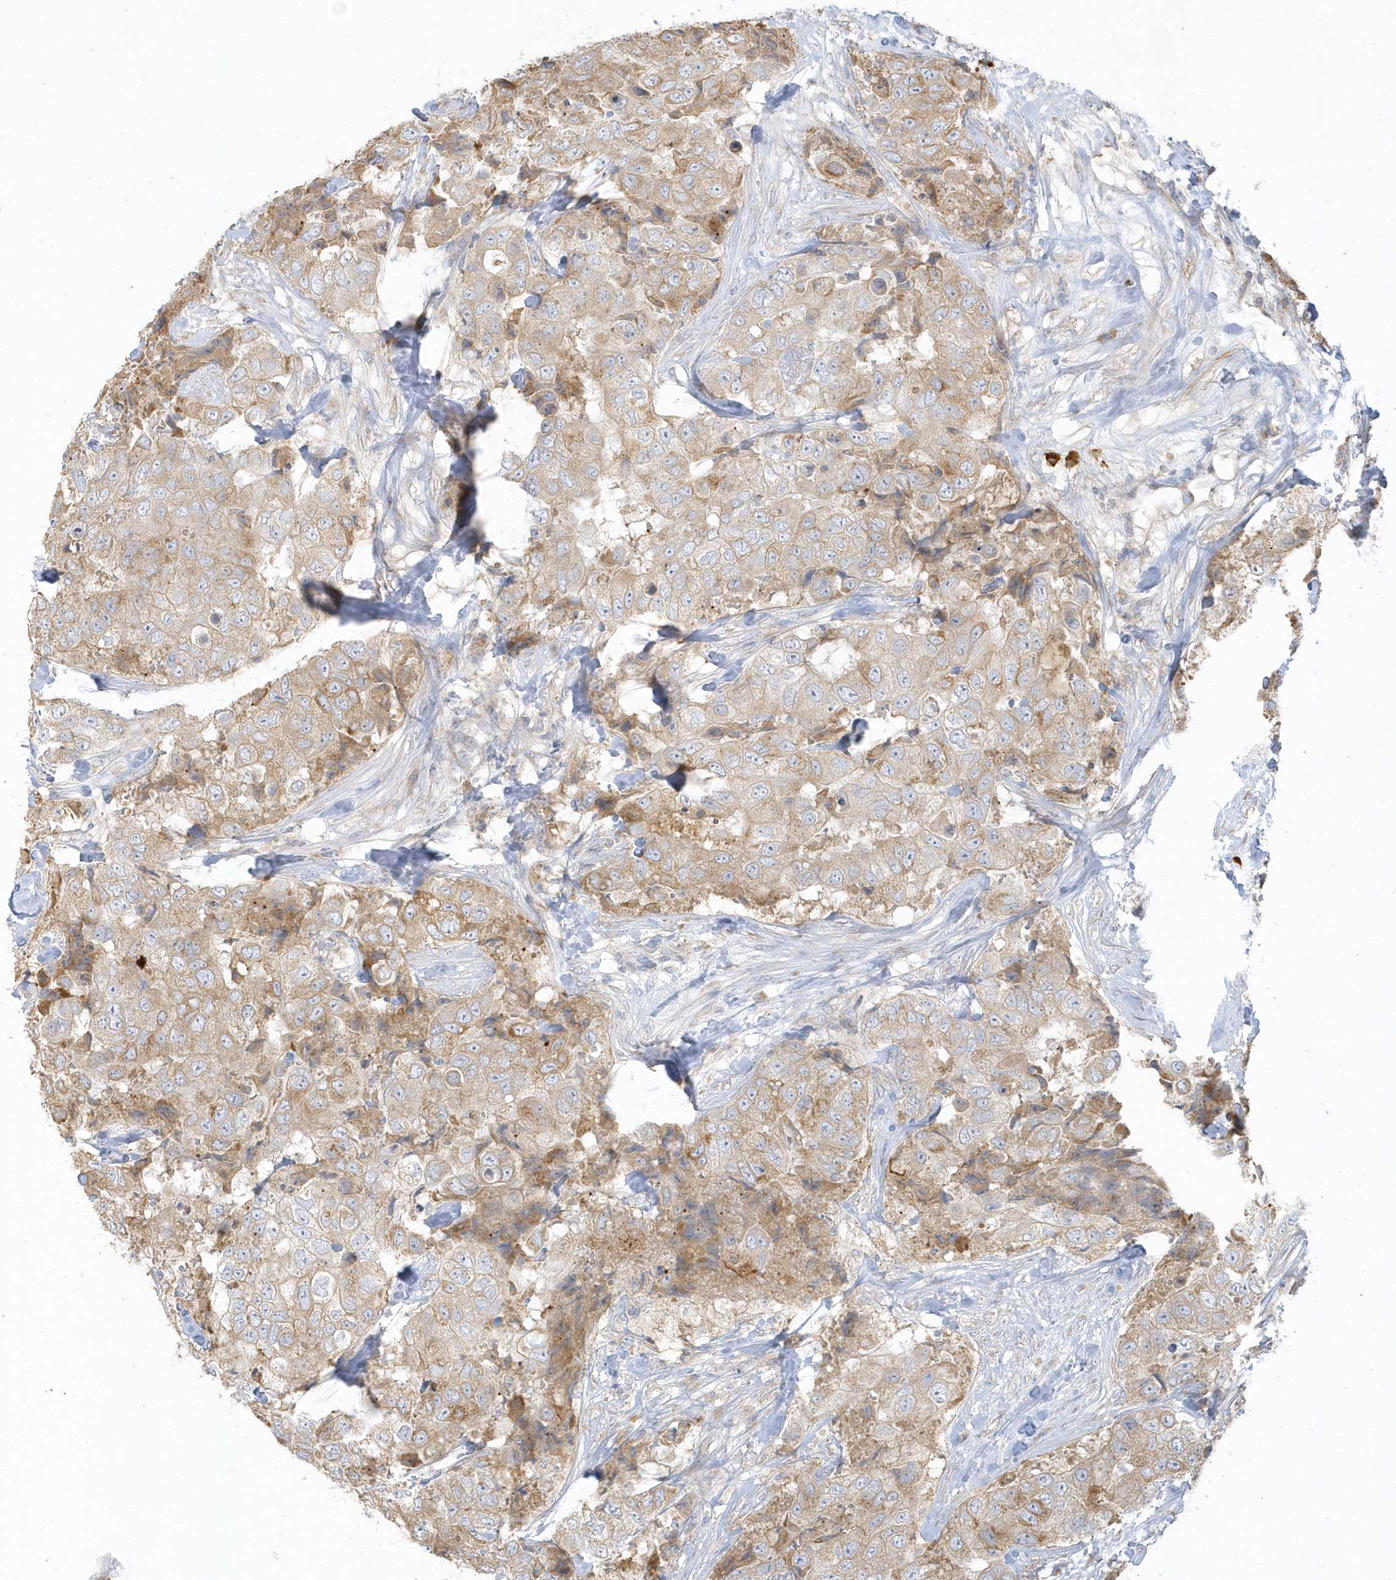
{"staining": {"intensity": "weak", "quantity": ">75%", "location": "cytoplasmic/membranous"}, "tissue": "breast cancer", "cell_type": "Tumor cells", "image_type": "cancer", "snomed": [{"axis": "morphology", "description": "Duct carcinoma"}, {"axis": "topography", "description": "Breast"}], "caption": "IHC of breast cancer exhibits low levels of weak cytoplasmic/membranous positivity in approximately >75% of tumor cells.", "gene": "THADA", "patient": {"sex": "female", "age": 62}}